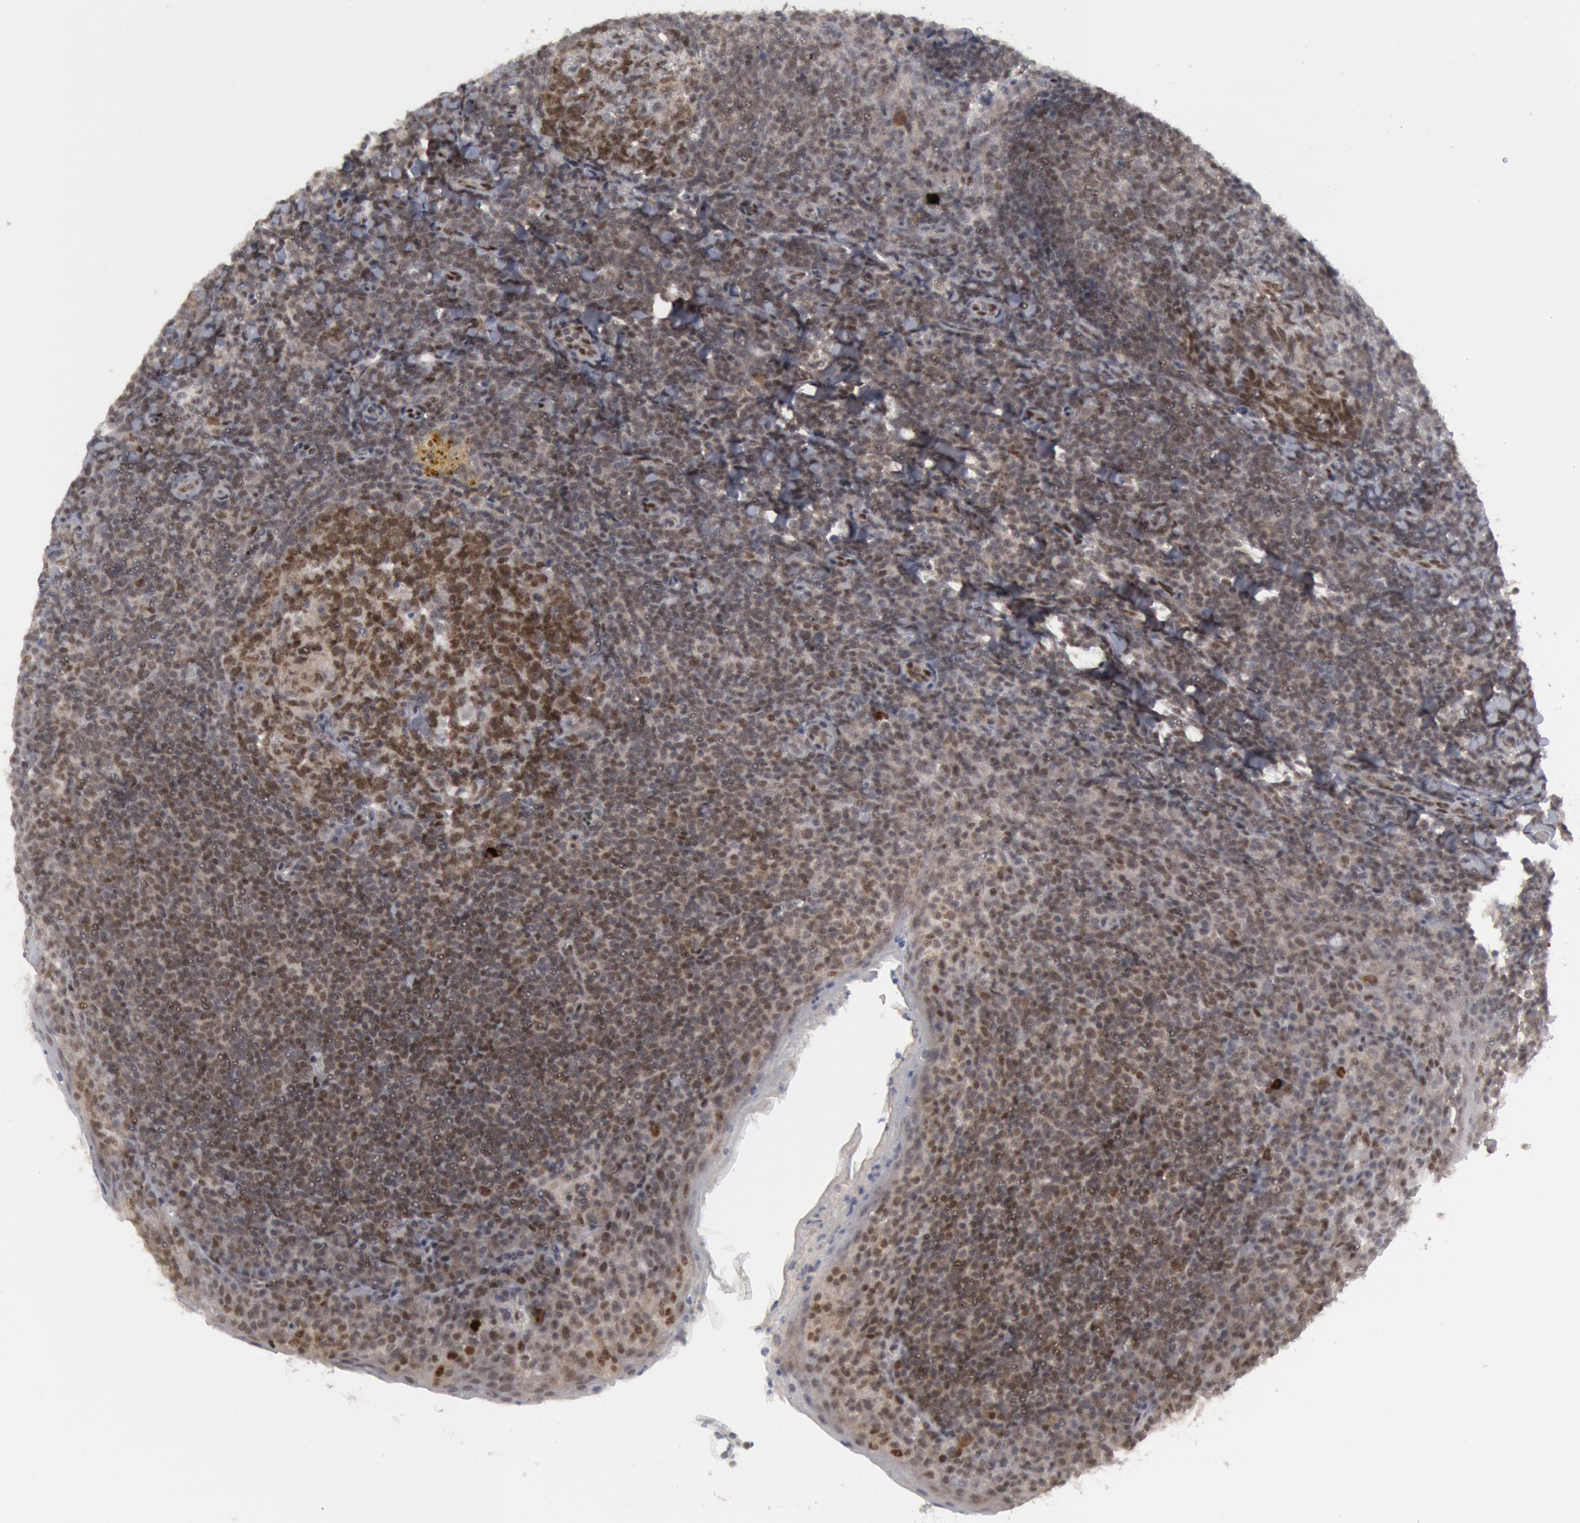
{"staining": {"intensity": "strong", "quantity": ">75%", "location": "nuclear"}, "tissue": "tonsil", "cell_type": "Germinal center cells", "image_type": "normal", "snomed": [{"axis": "morphology", "description": "Normal tissue, NOS"}, {"axis": "topography", "description": "Tonsil"}], "caption": "DAB immunohistochemical staining of unremarkable tonsil exhibits strong nuclear protein positivity in about >75% of germinal center cells.", "gene": "FOXO1", "patient": {"sex": "male", "age": 31}}